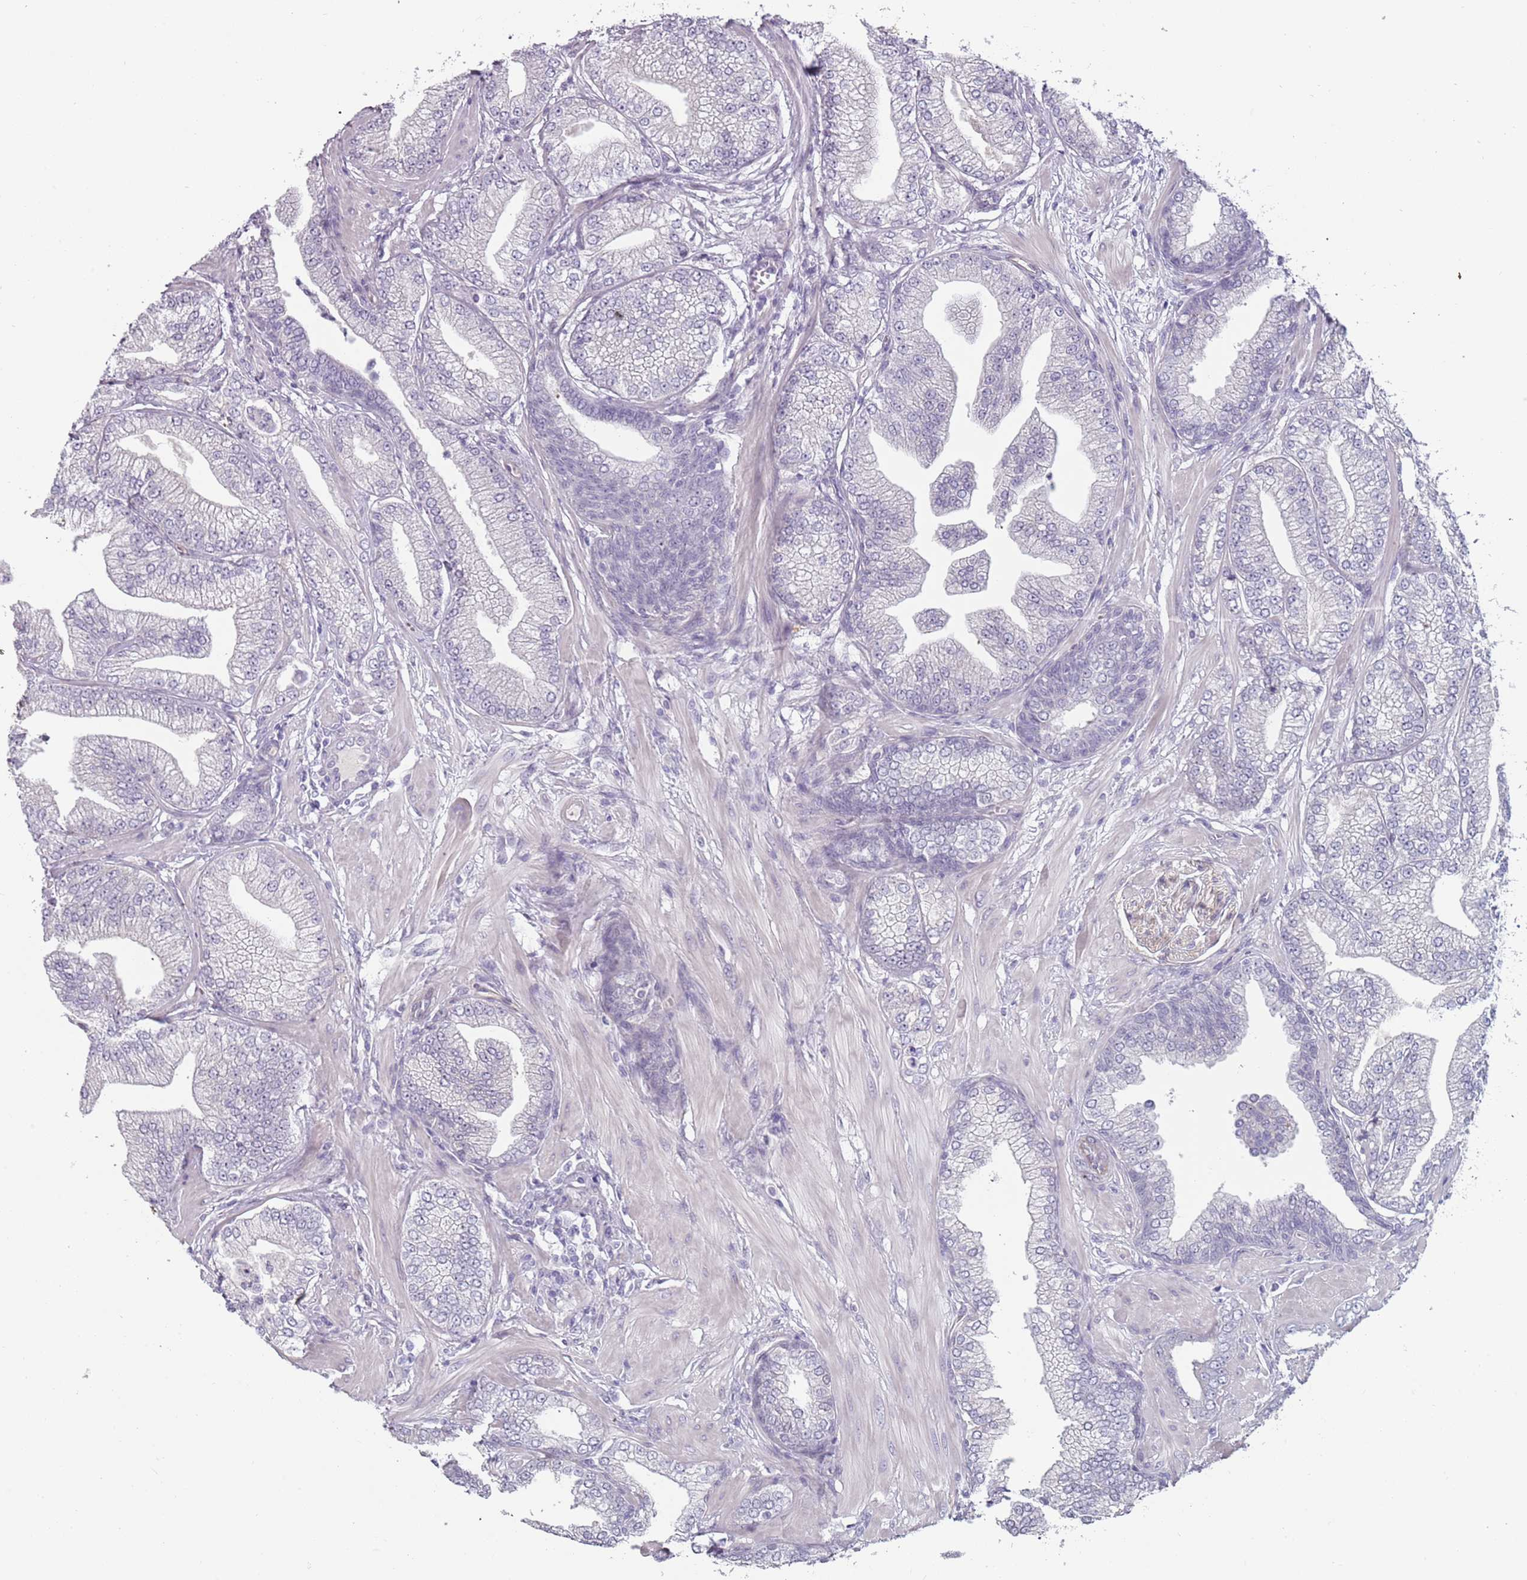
{"staining": {"intensity": "negative", "quantity": "none", "location": "none"}, "tissue": "prostate cancer", "cell_type": "Tumor cells", "image_type": "cancer", "snomed": [{"axis": "morphology", "description": "Adenocarcinoma, Low grade"}, {"axis": "topography", "description": "Prostate"}], "caption": "An immunohistochemistry (IHC) micrograph of adenocarcinoma (low-grade) (prostate) is shown. There is no staining in tumor cells of adenocarcinoma (low-grade) (prostate).", "gene": "RFX2", "patient": {"sex": "male", "age": 55}}